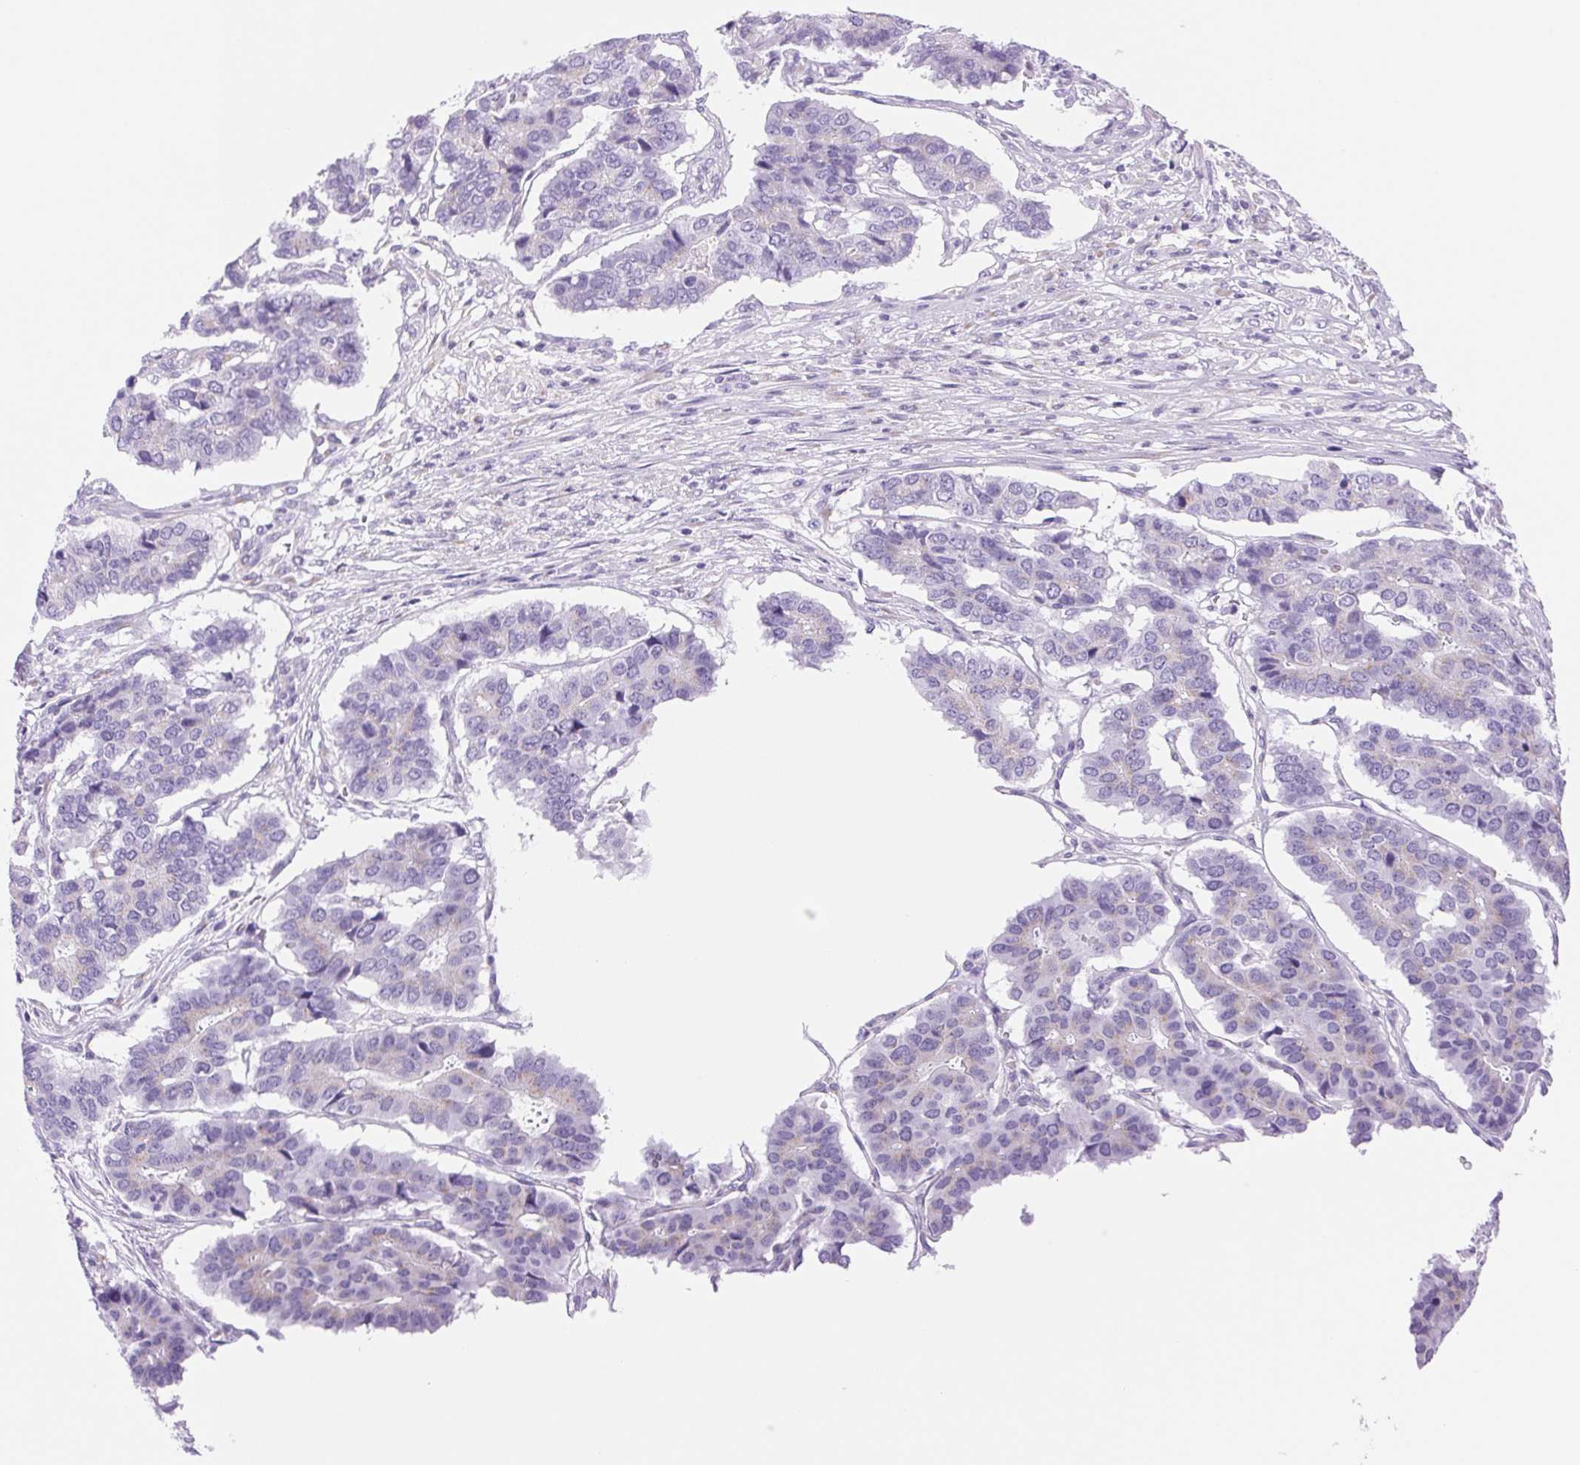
{"staining": {"intensity": "negative", "quantity": "none", "location": "none"}, "tissue": "pancreatic cancer", "cell_type": "Tumor cells", "image_type": "cancer", "snomed": [{"axis": "morphology", "description": "Adenocarcinoma, NOS"}, {"axis": "topography", "description": "Pancreas"}], "caption": "Human pancreatic adenocarcinoma stained for a protein using immunohistochemistry exhibits no positivity in tumor cells.", "gene": "SERPINB3", "patient": {"sex": "male", "age": 50}}